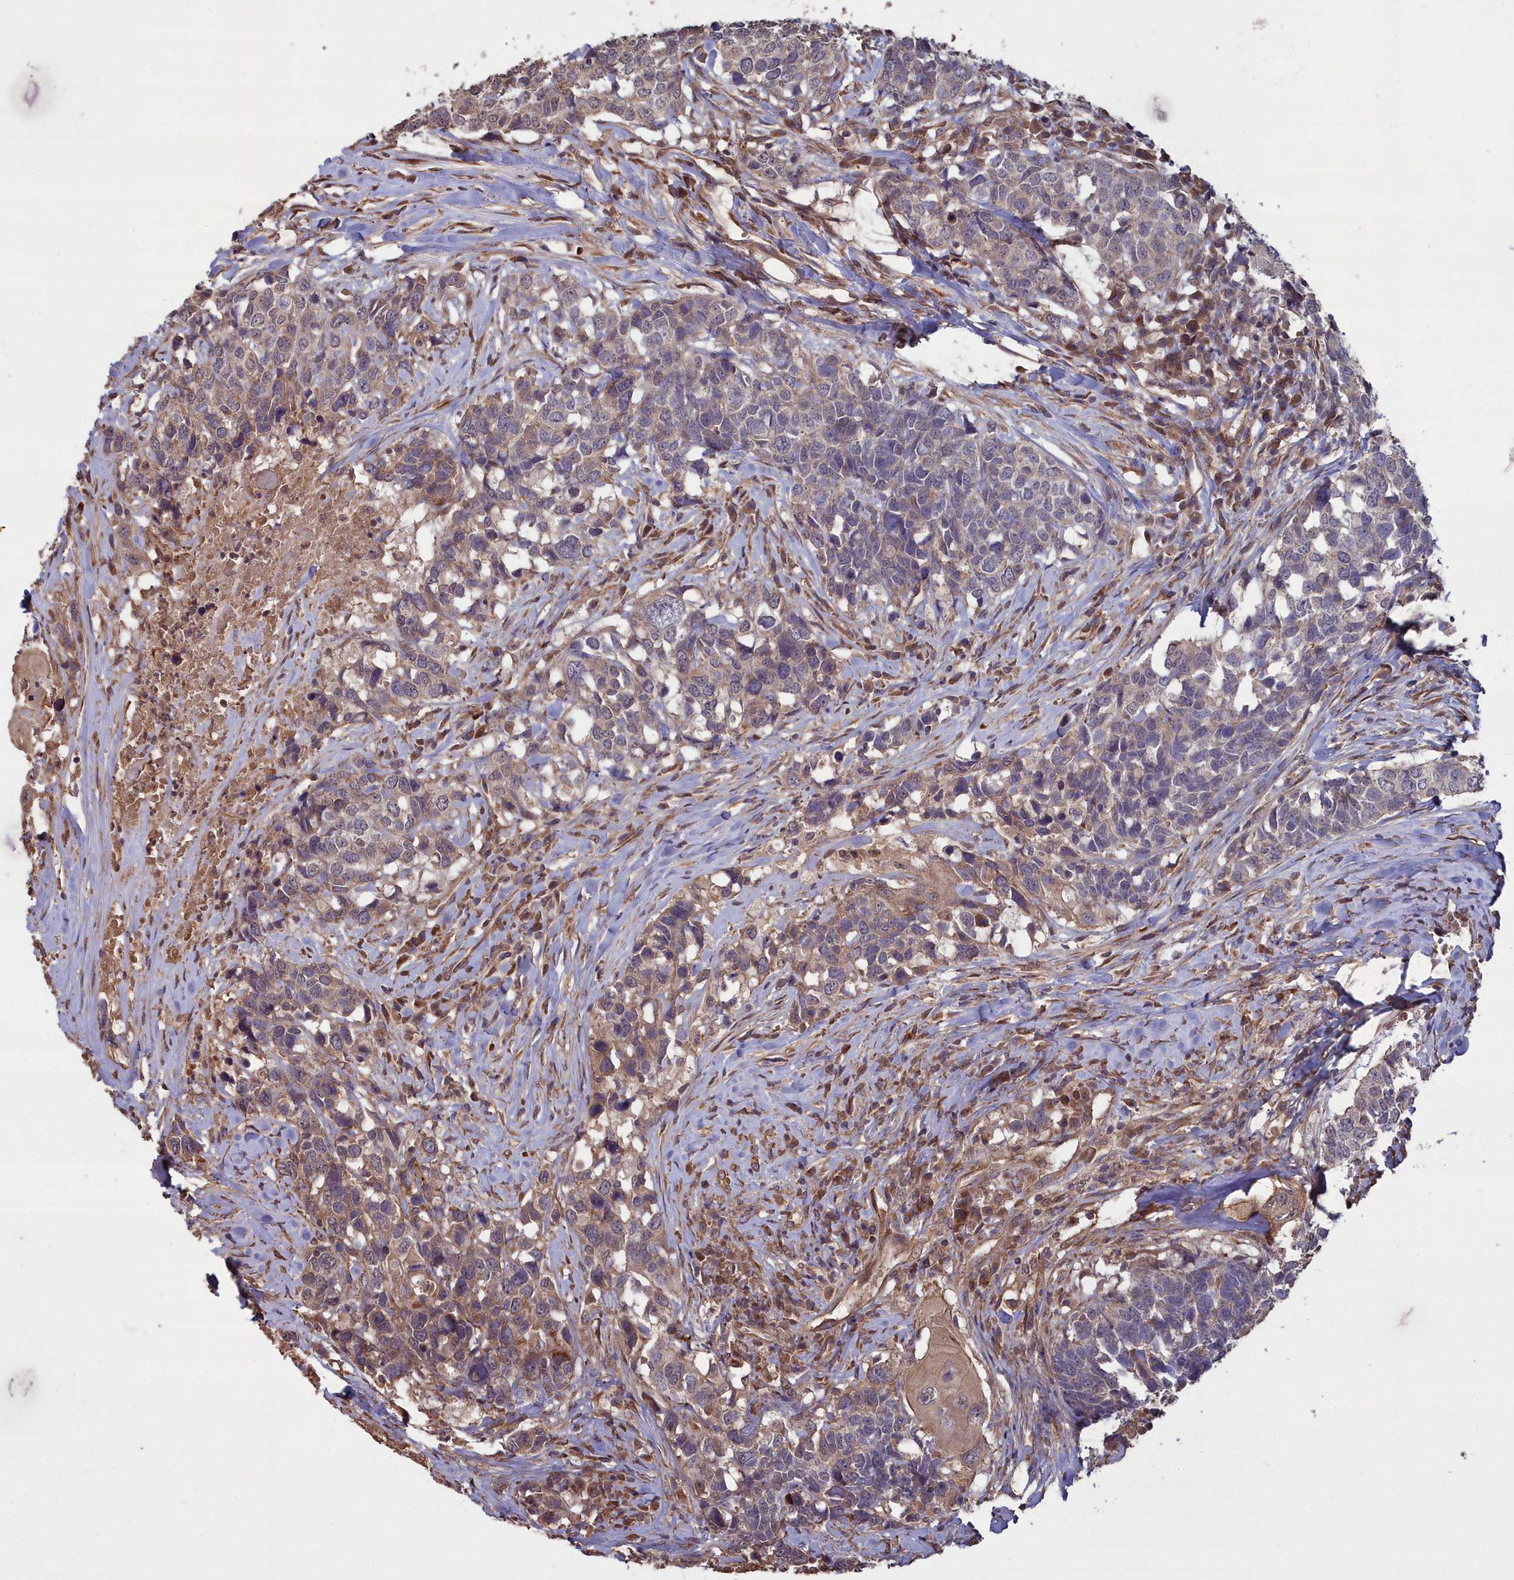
{"staining": {"intensity": "weak", "quantity": "<25%", "location": "cytoplasmic/membranous"}, "tissue": "head and neck cancer", "cell_type": "Tumor cells", "image_type": "cancer", "snomed": [{"axis": "morphology", "description": "Squamous cell carcinoma, NOS"}, {"axis": "topography", "description": "Head-Neck"}], "caption": "High power microscopy micrograph of an immunohistochemistry photomicrograph of squamous cell carcinoma (head and neck), revealing no significant expression in tumor cells.", "gene": "ATP6V0A2", "patient": {"sex": "male", "age": 66}}